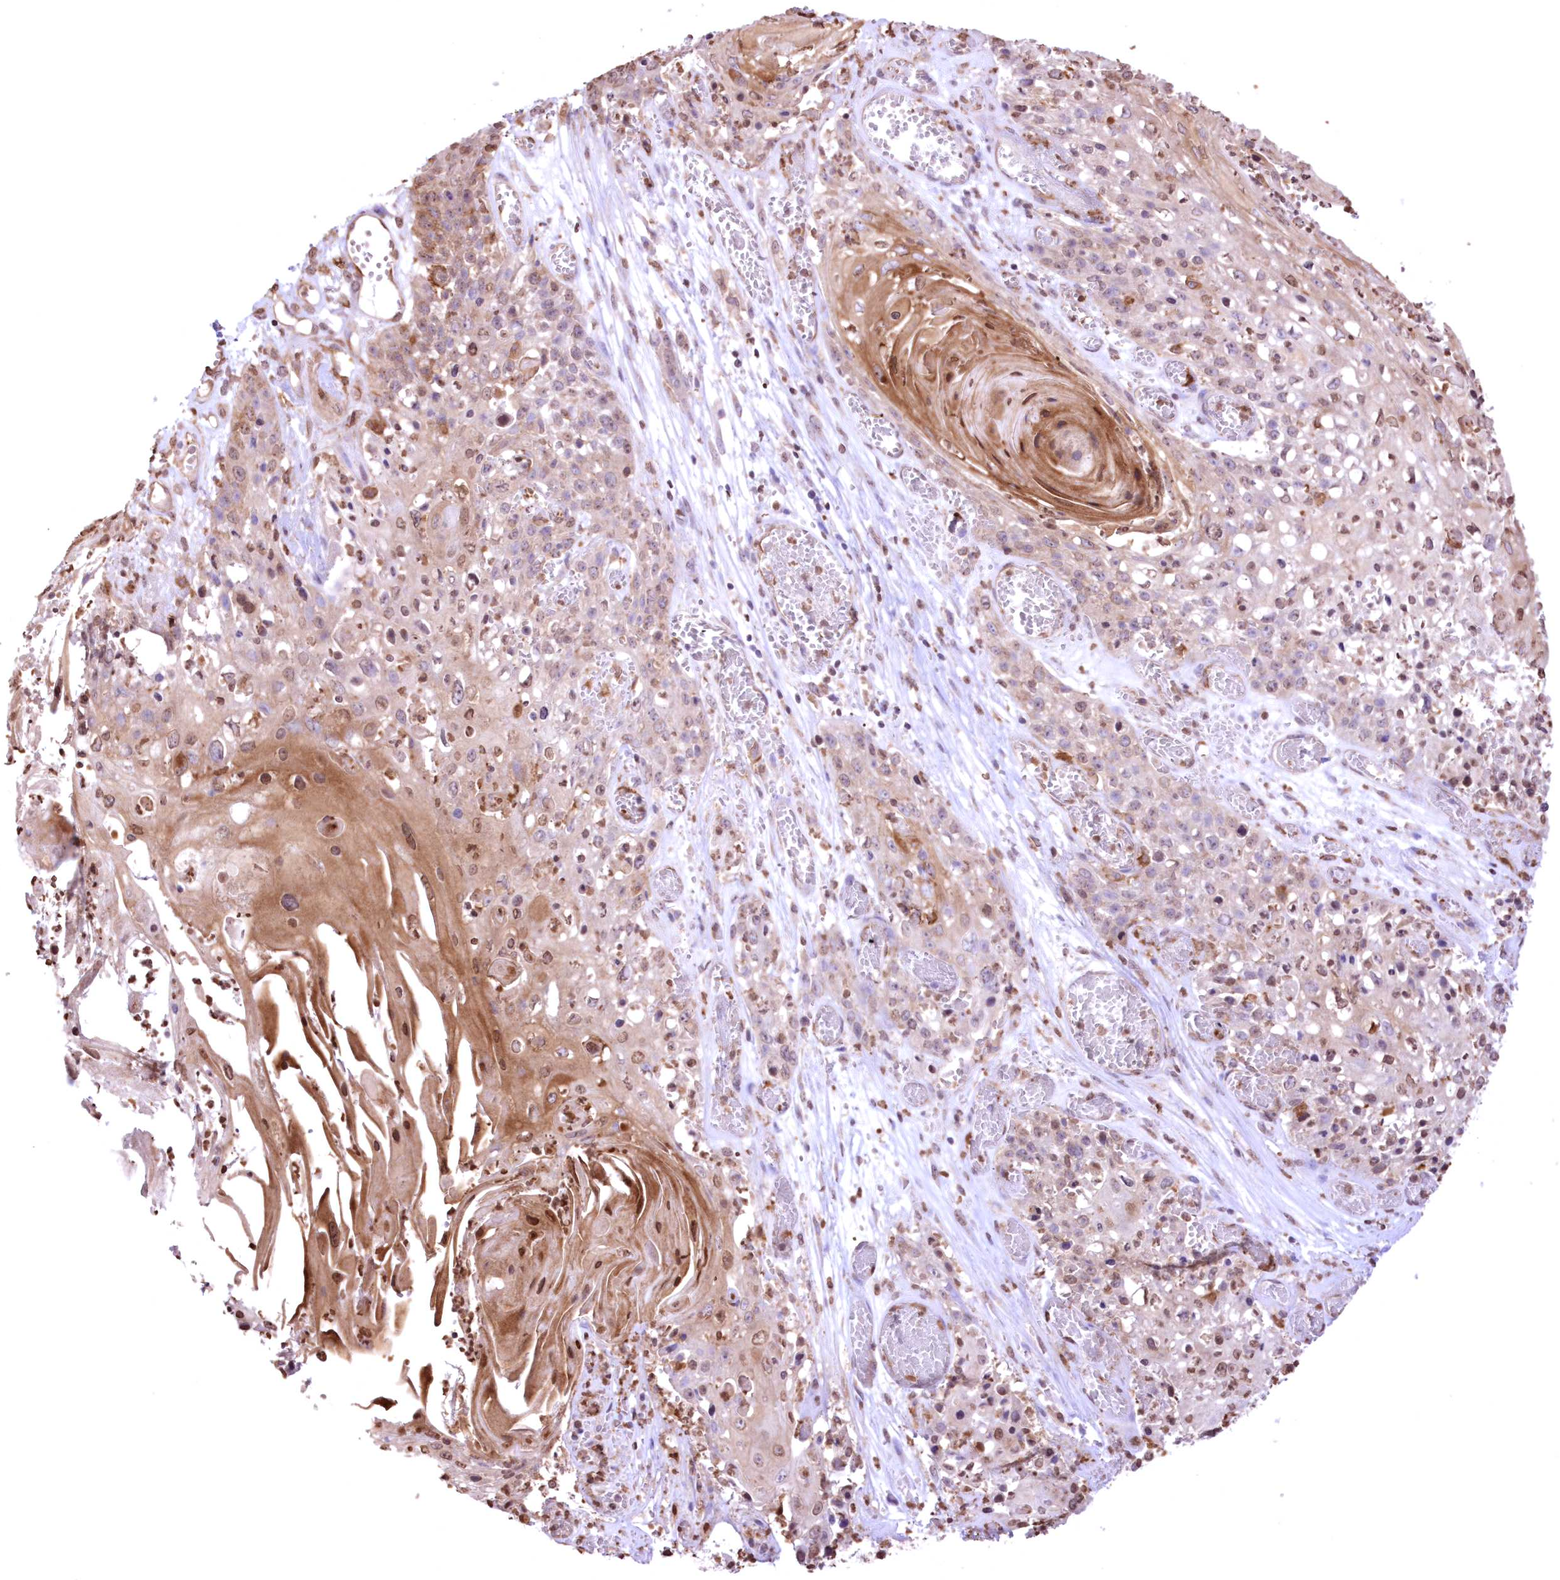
{"staining": {"intensity": "moderate", "quantity": "25%-75%", "location": "cytoplasmic/membranous,nuclear"}, "tissue": "skin cancer", "cell_type": "Tumor cells", "image_type": "cancer", "snomed": [{"axis": "morphology", "description": "Squamous cell carcinoma, NOS"}, {"axis": "topography", "description": "Skin"}], "caption": "Immunohistochemistry staining of skin cancer (squamous cell carcinoma), which demonstrates medium levels of moderate cytoplasmic/membranous and nuclear positivity in about 25%-75% of tumor cells indicating moderate cytoplasmic/membranous and nuclear protein expression. The staining was performed using DAB (brown) for protein detection and nuclei were counterstained in hematoxylin (blue).", "gene": "FCHO2", "patient": {"sex": "male", "age": 55}}